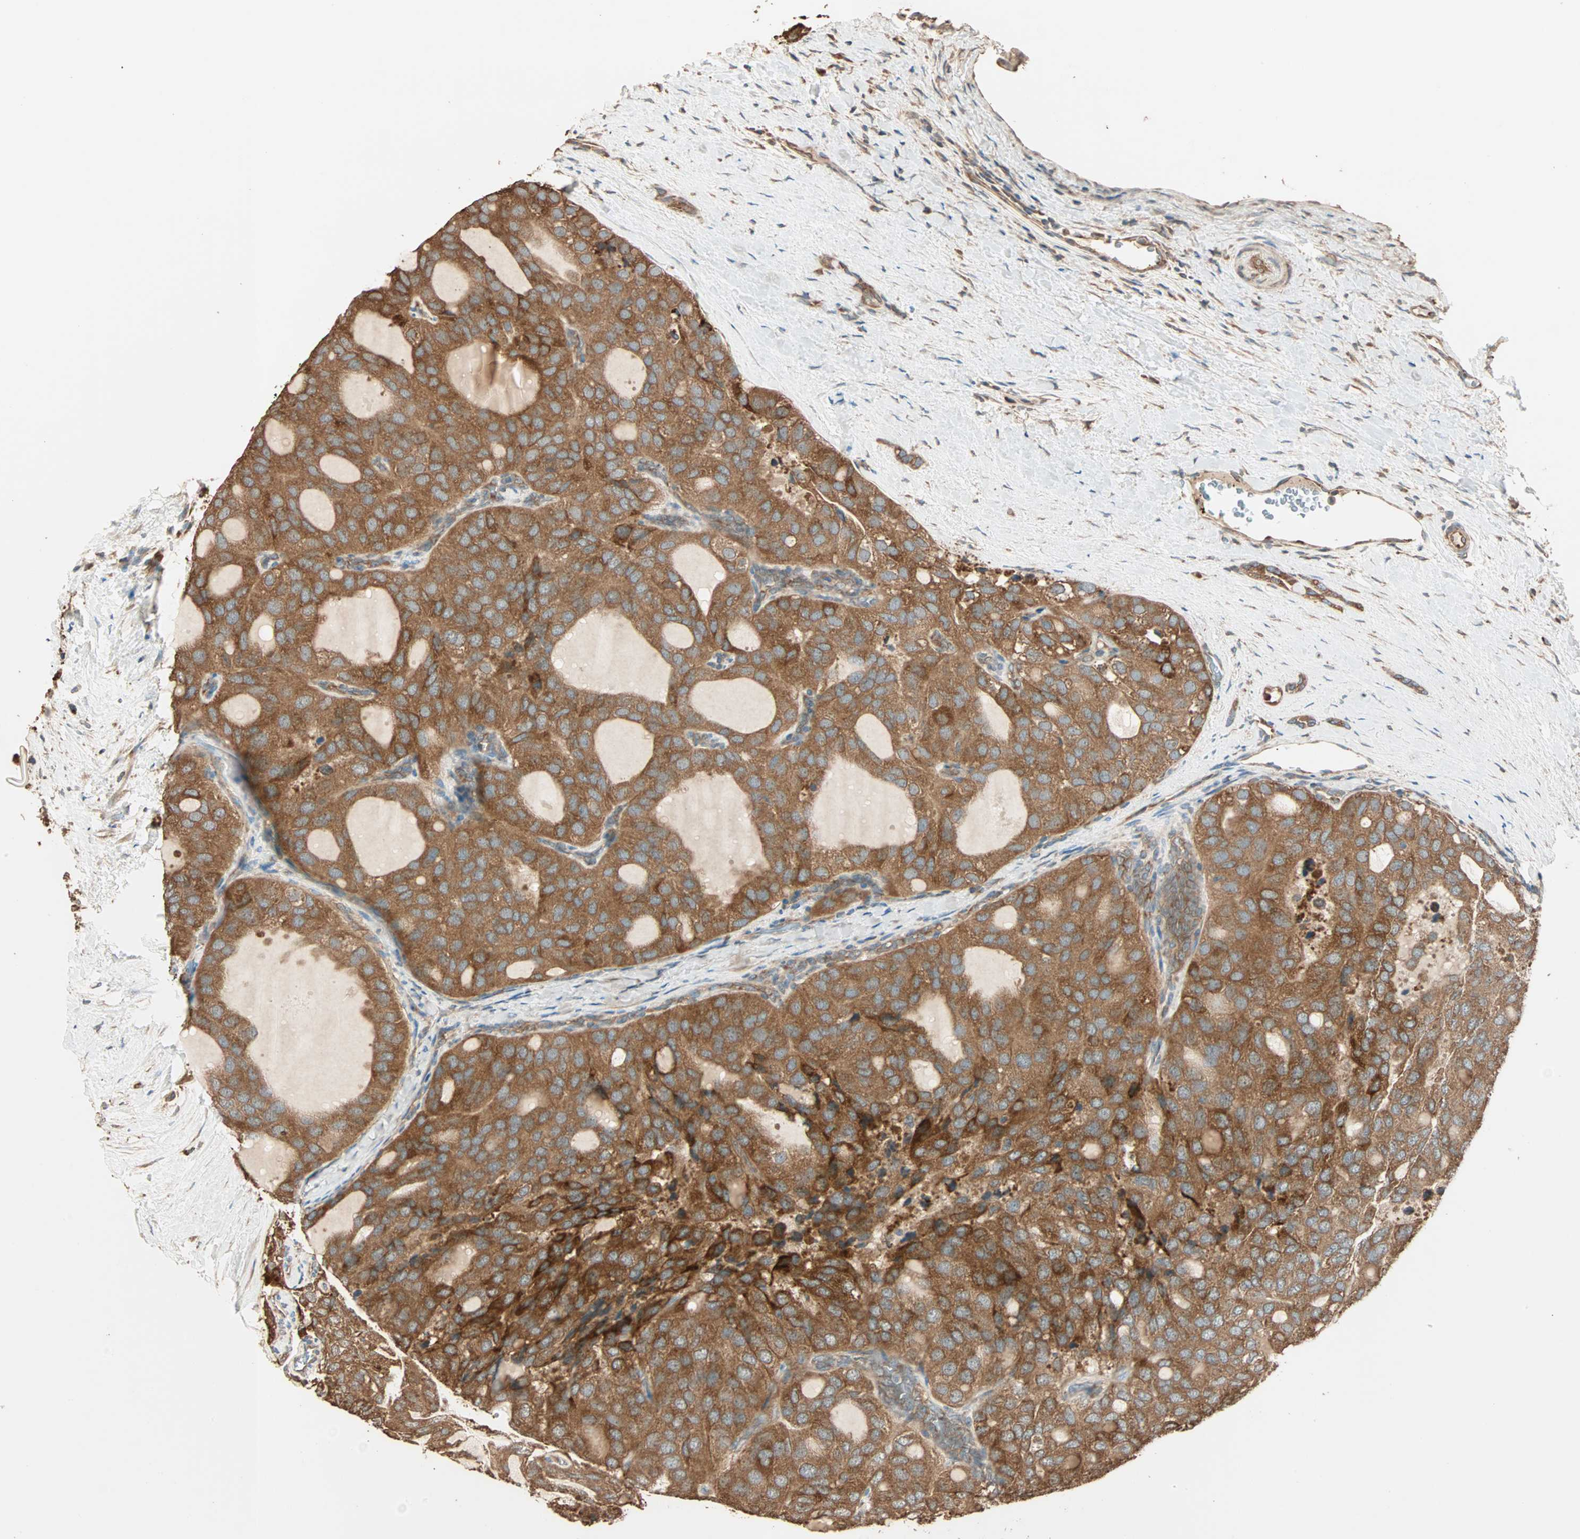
{"staining": {"intensity": "strong", "quantity": ">75%", "location": "cytoplasmic/membranous"}, "tissue": "thyroid cancer", "cell_type": "Tumor cells", "image_type": "cancer", "snomed": [{"axis": "morphology", "description": "Follicular adenoma carcinoma, NOS"}, {"axis": "topography", "description": "Thyroid gland"}], "caption": "Immunohistochemistry (IHC) of human thyroid cancer (follicular adenoma carcinoma) shows high levels of strong cytoplasmic/membranous staining in approximately >75% of tumor cells. (Stains: DAB in brown, nuclei in blue, Microscopy: brightfield microscopy at high magnification).", "gene": "EIF4G2", "patient": {"sex": "male", "age": 75}}